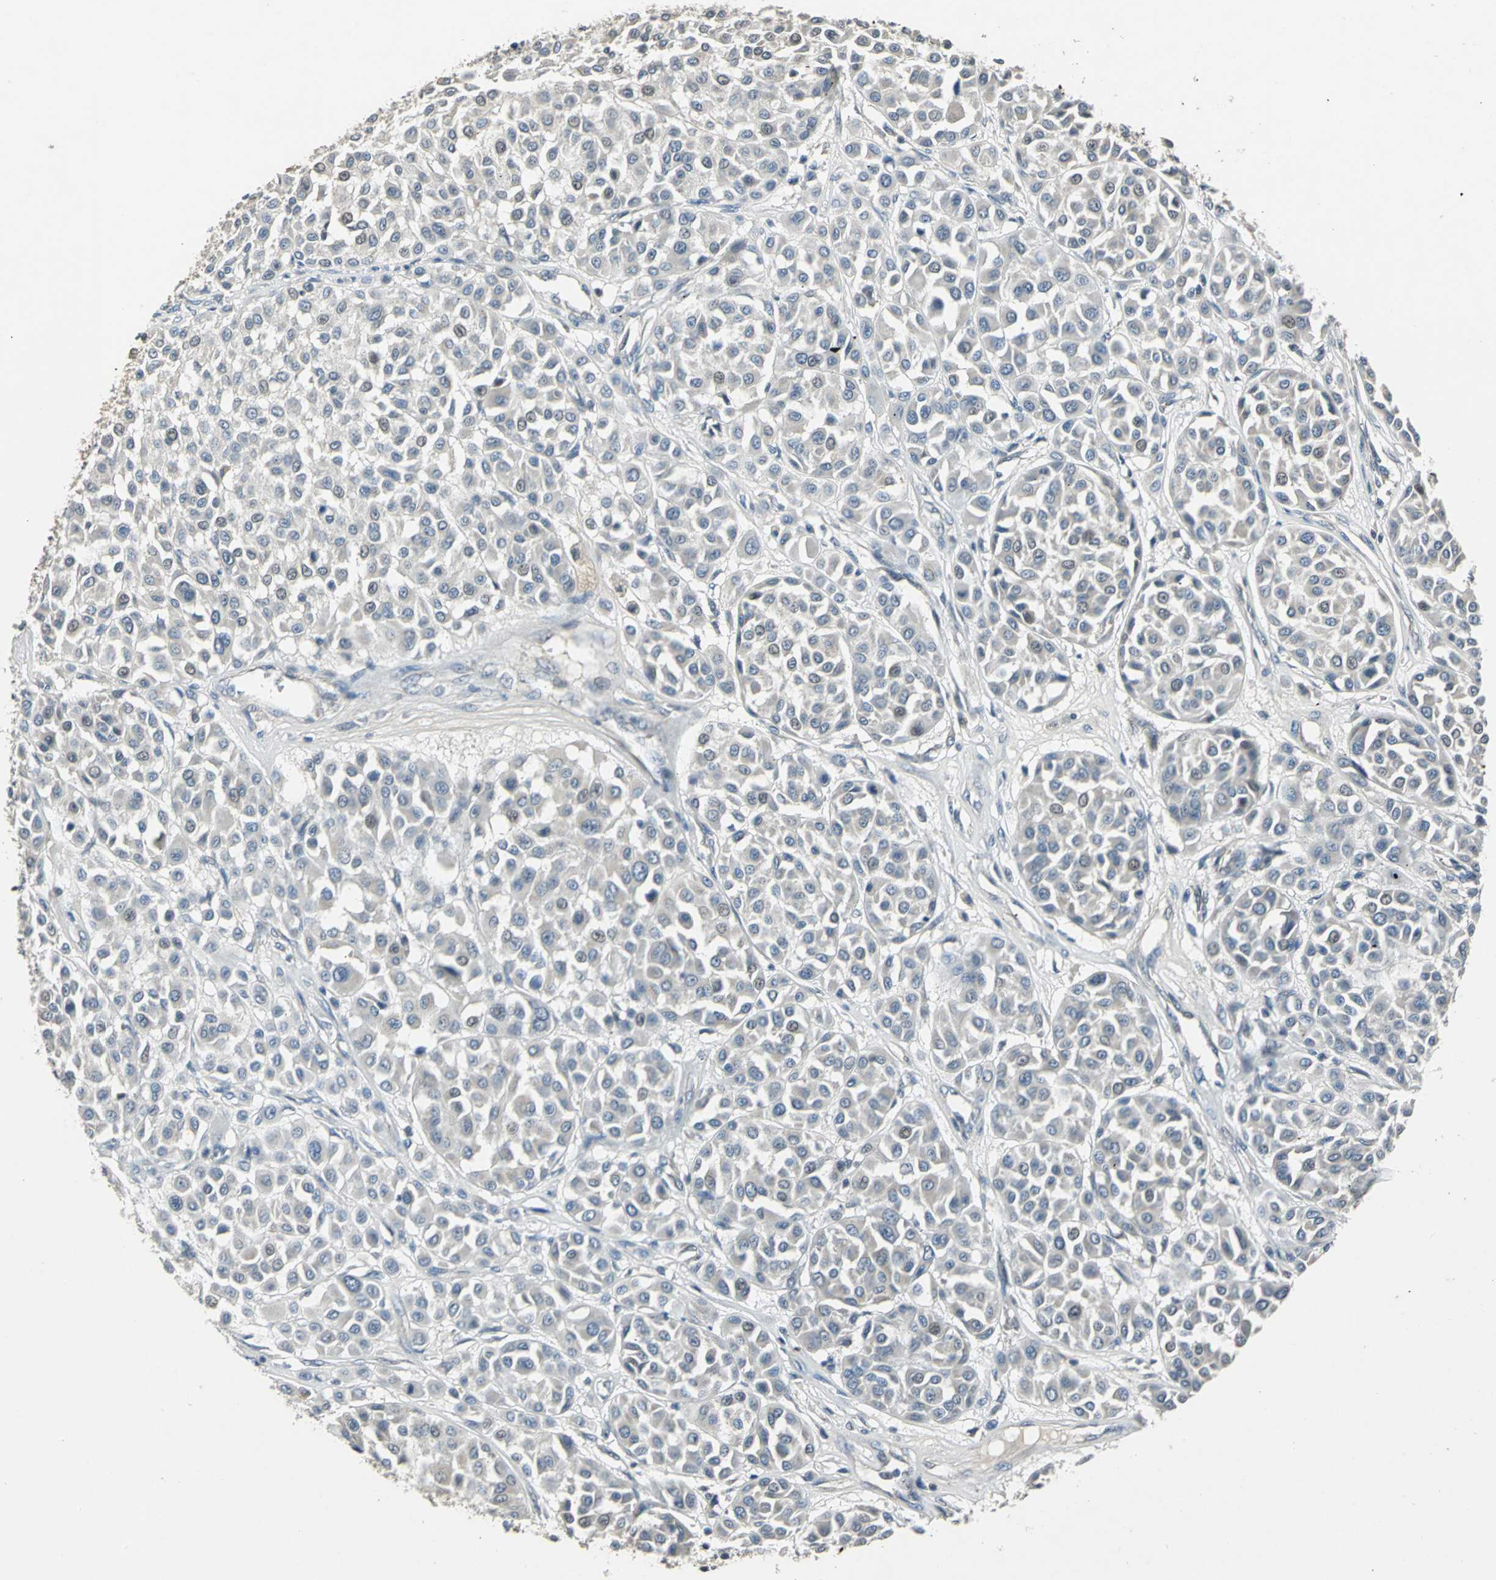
{"staining": {"intensity": "negative", "quantity": "none", "location": "none"}, "tissue": "melanoma", "cell_type": "Tumor cells", "image_type": "cancer", "snomed": [{"axis": "morphology", "description": "Malignant melanoma, Metastatic site"}, {"axis": "topography", "description": "Soft tissue"}], "caption": "Immunohistochemical staining of malignant melanoma (metastatic site) displays no significant staining in tumor cells. (Brightfield microscopy of DAB (3,3'-diaminobenzidine) IHC at high magnification).", "gene": "JADE3", "patient": {"sex": "male", "age": 41}}